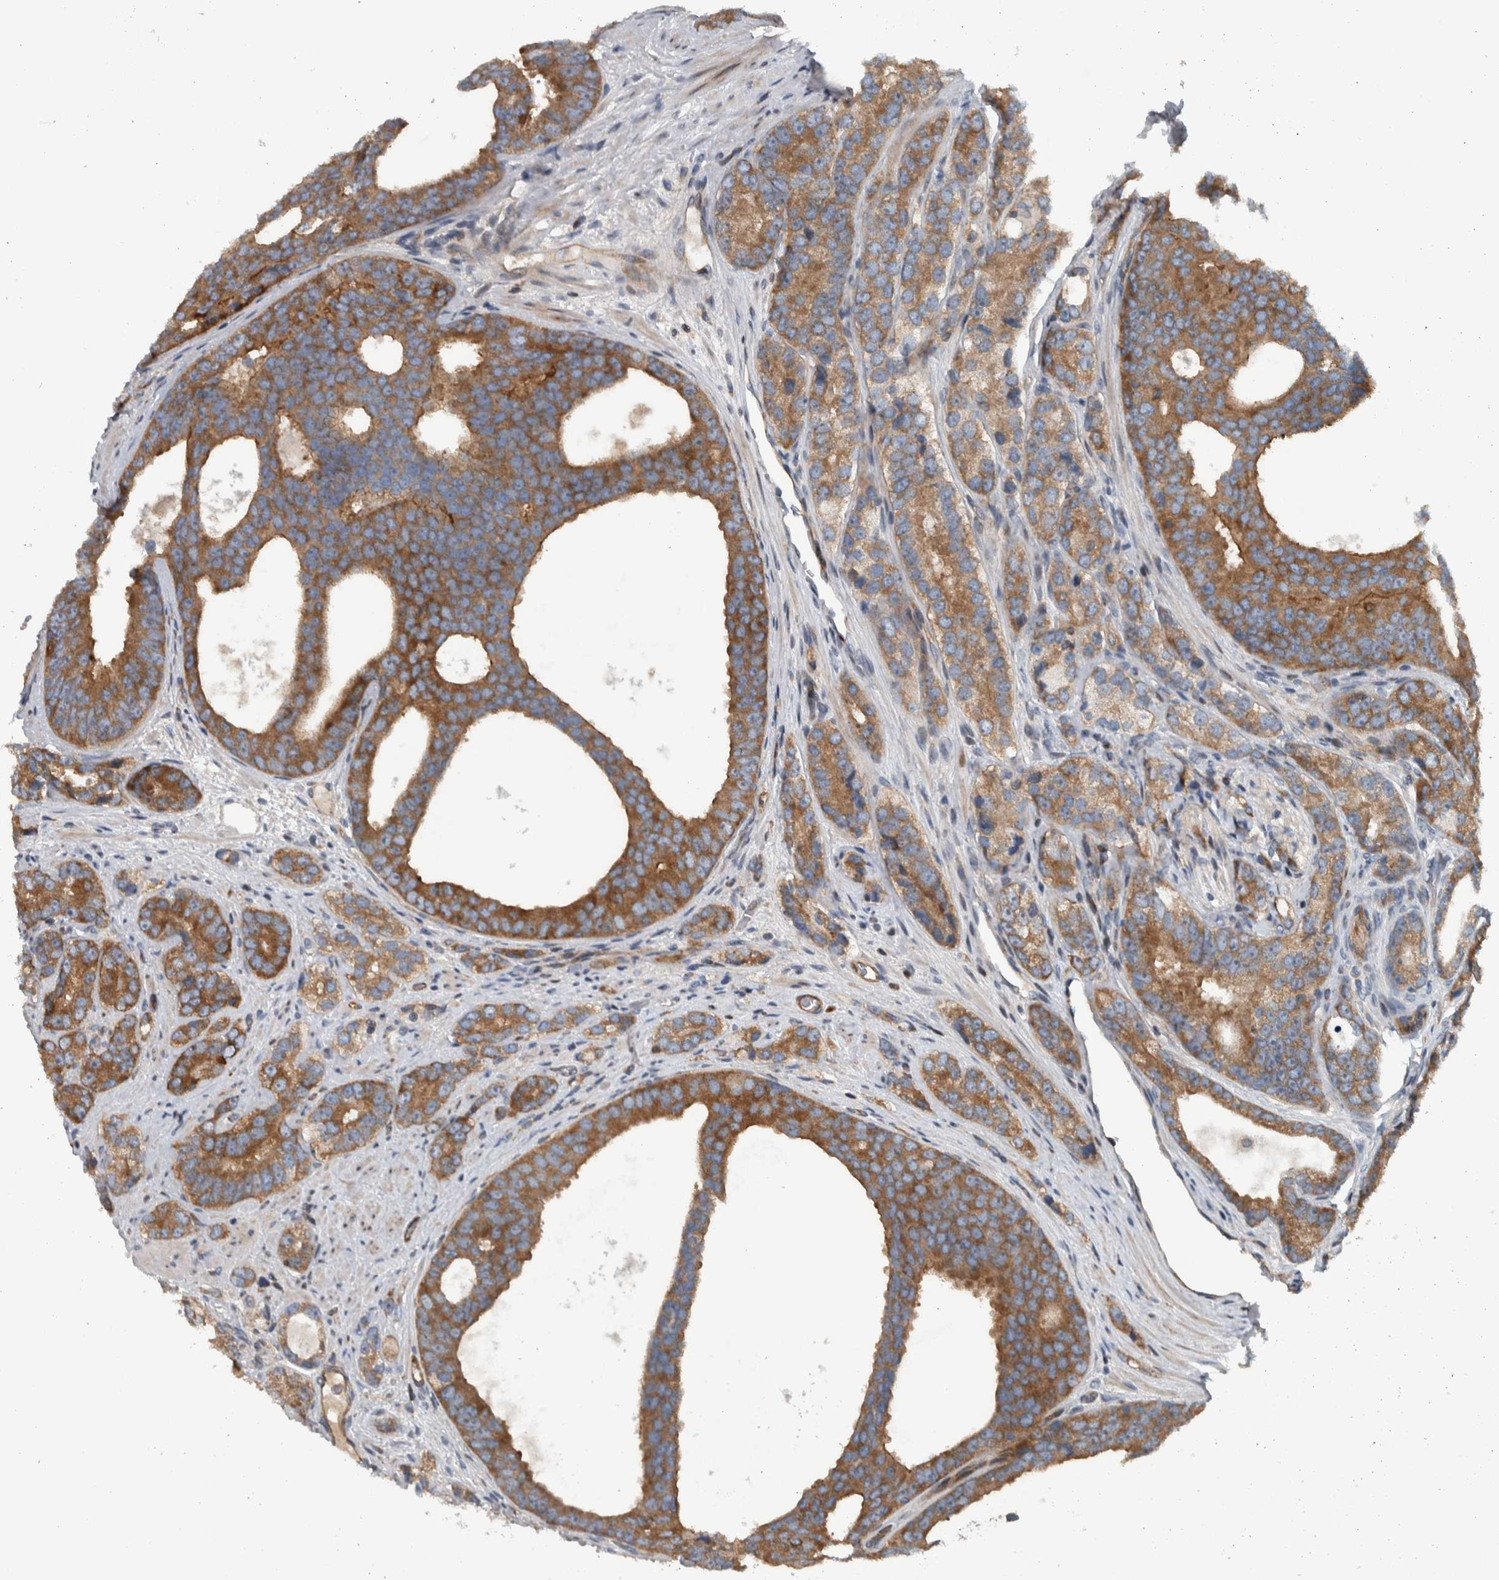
{"staining": {"intensity": "moderate", "quantity": ">75%", "location": "cytoplasmic/membranous"}, "tissue": "prostate cancer", "cell_type": "Tumor cells", "image_type": "cancer", "snomed": [{"axis": "morphology", "description": "Adenocarcinoma, High grade"}, {"axis": "topography", "description": "Prostate"}], "caption": "Protein expression analysis of human high-grade adenocarcinoma (prostate) reveals moderate cytoplasmic/membranous staining in approximately >75% of tumor cells. Using DAB (brown) and hematoxylin (blue) stains, captured at high magnification using brightfield microscopy.", "gene": "BAIAP2L1", "patient": {"sex": "male", "age": 56}}